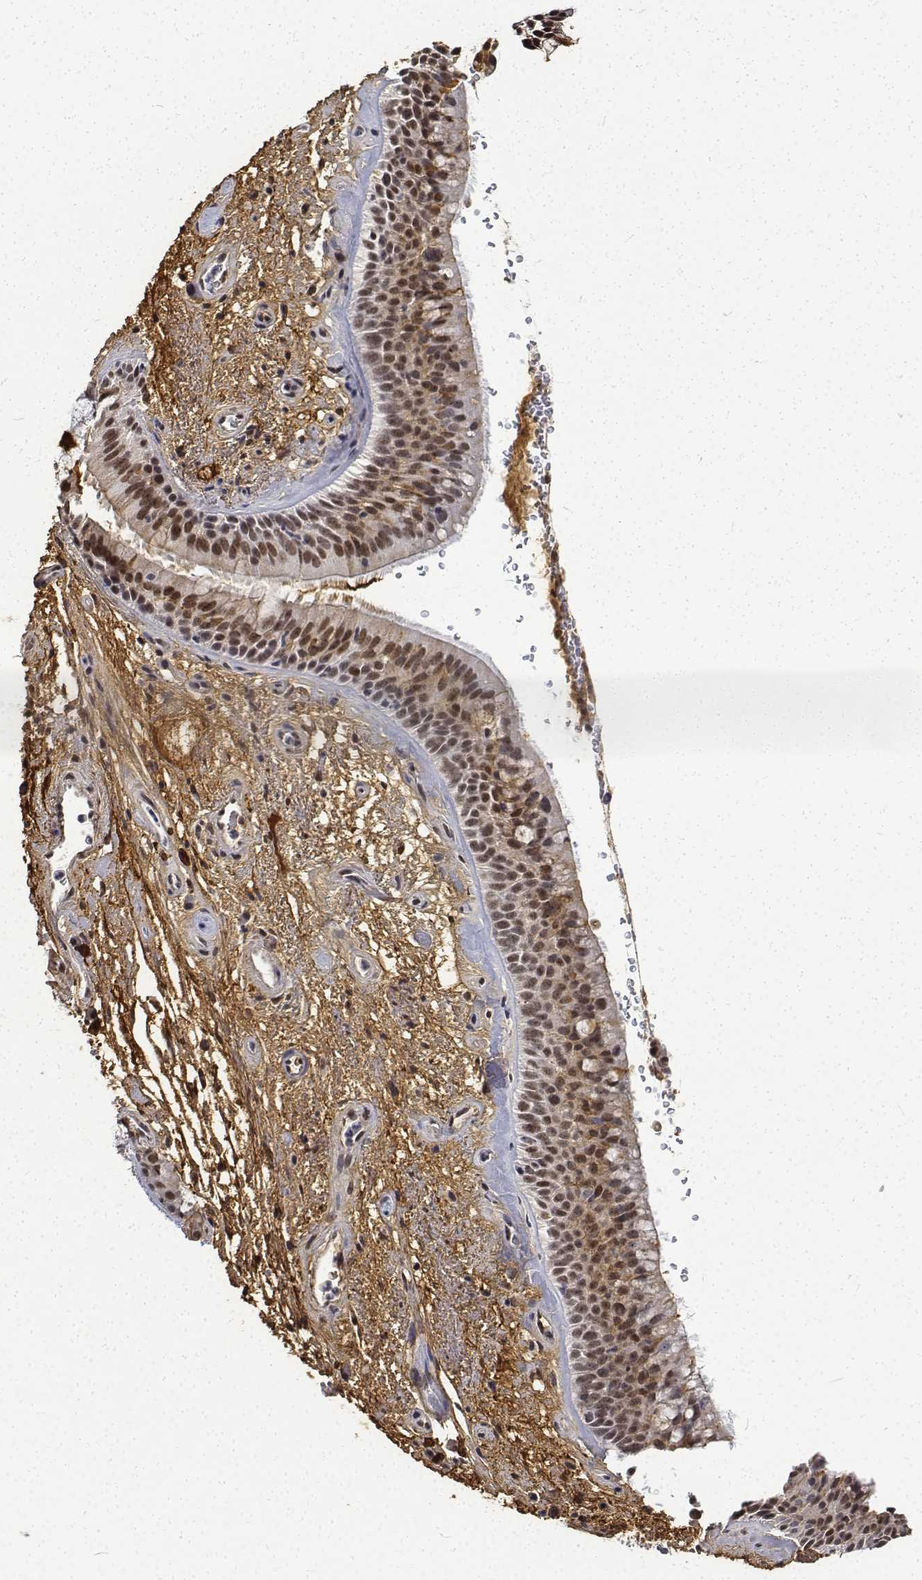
{"staining": {"intensity": "strong", "quantity": ">75%", "location": "nuclear"}, "tissue": "bronchus", "cell_type": "Respiratory epithelial cells", "image_type": "normal", "snomed": [{"axis": "morphology", "description": "Normal tissue, NOS"}, {"axis": "topography", "description": "Bronchus"}], "caption": "An image of bronchus stained for a protein shows strong nuclear brown staining in respiratory epithelial cells.", "gene": "ATRX", "patient": {"sex": "male", "age": 48}}